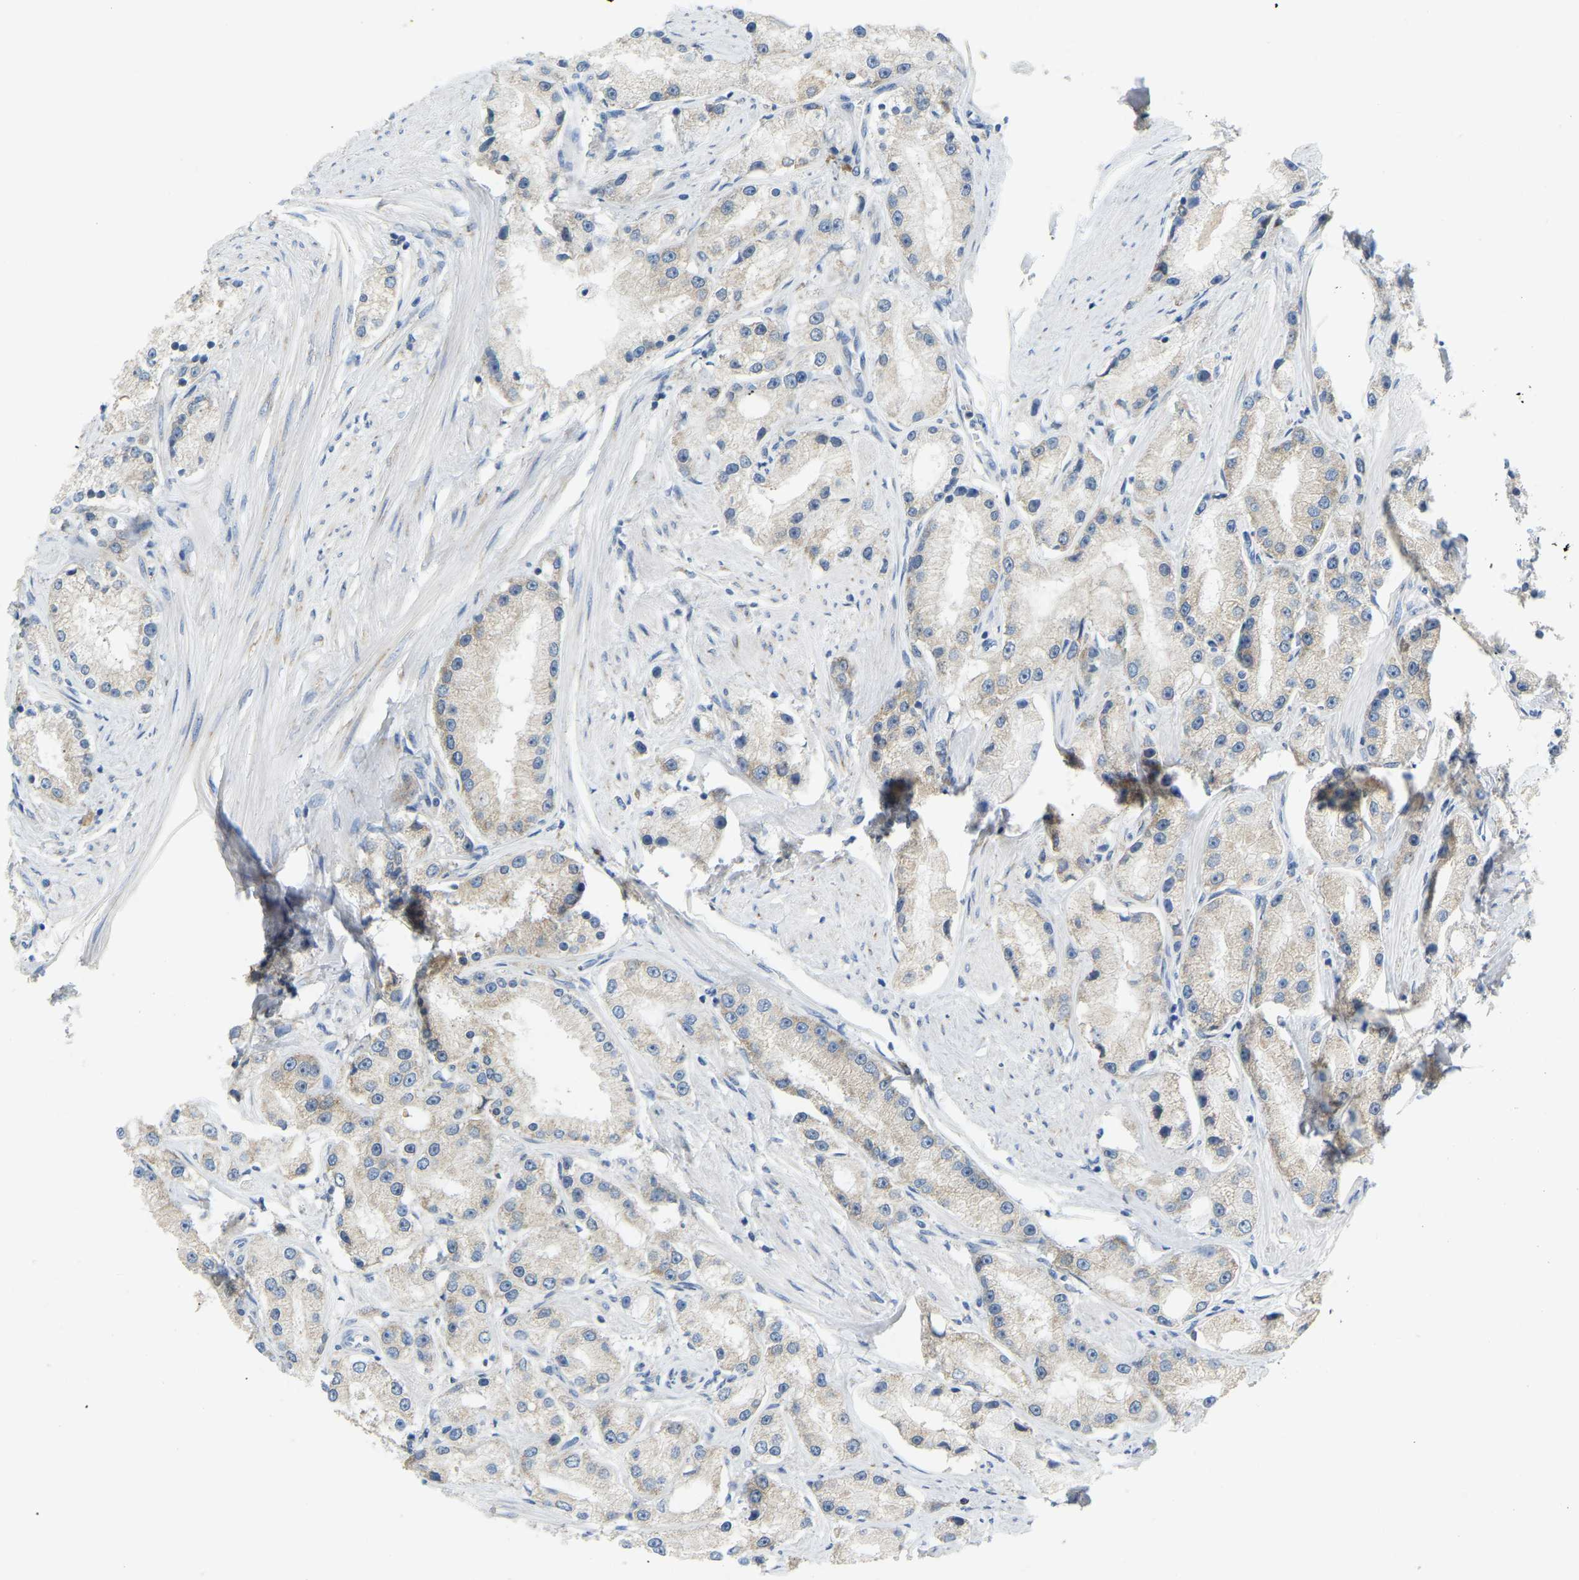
{"staining": {"intensity": "weak", "quantity": ">75%", "location": "cytoplasmic/membranous"}, "tissue": "prostate cancer", "cell_type": "Tumor cells", "image_type": "cancer", "snomed": [{"axis": "morphology", "description": "Adenocarcinoma, Low grade"}, {"axis": "topography", "description": "Prostate"}], "caption": "DAB (3,3'-diaminobenzidine) immunohistochemical staining of prostate cancer shows weak cytoplasmic/membranous protein positivity in approximately >75% of tumor cells.", "gene": "SND1", "patient": {"sex": "male", "age": 63}}